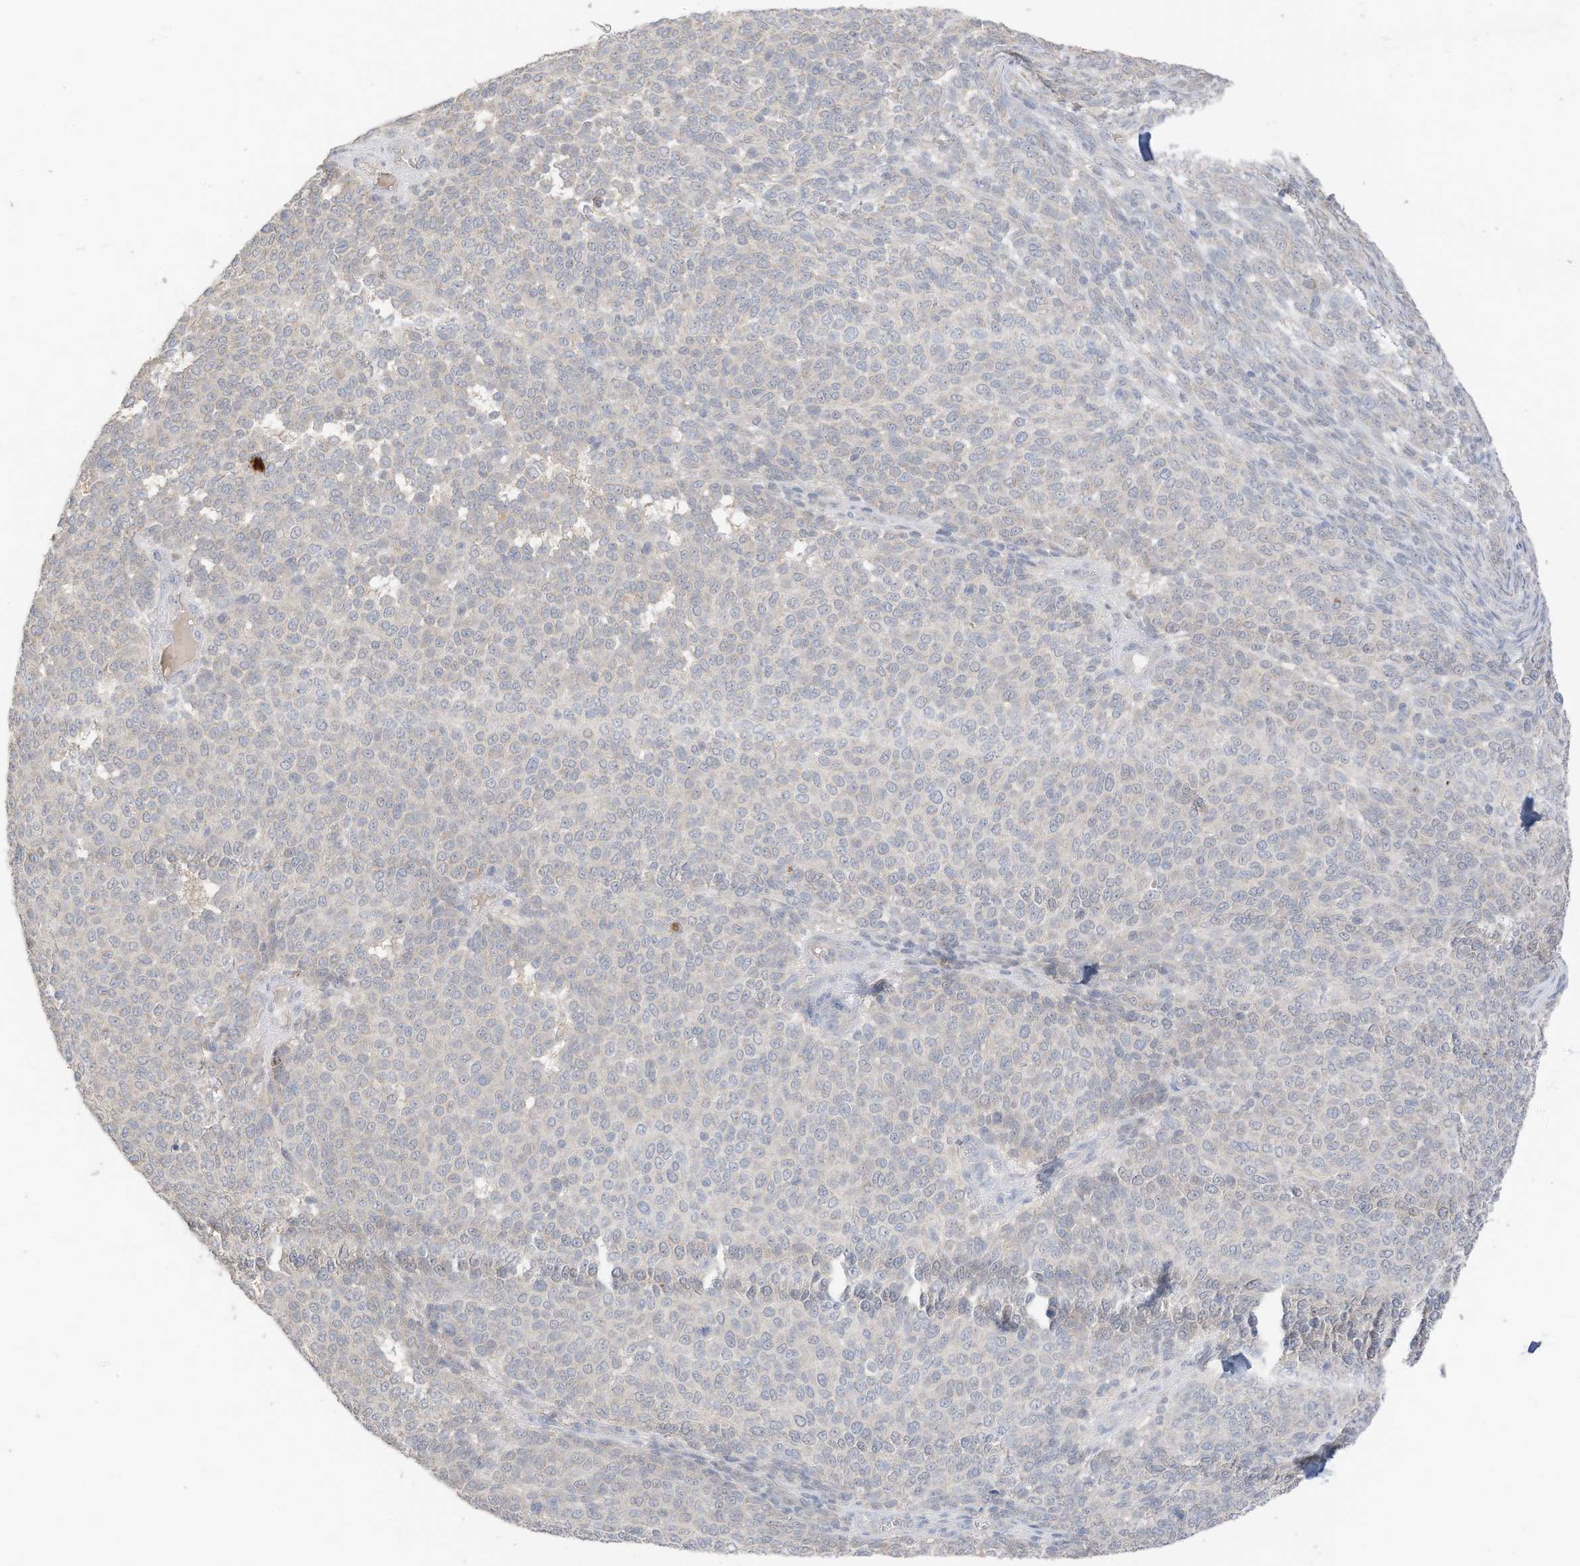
{"staining": {"intensity": "negative", "quantity": "none", "location": "none"}, "tissue": "melanoma", "cell_type": "Tumor cells", "image_type": "cancer", "snomed": [{"axis": "morphology", "description": "Malignant melanoma, NOS"}, {"axis": "topography", "description": "Skin"}], "caption": "The micrograph exhibits no significant staining in tumor cells of malignant melanoma.", "gene": "CAPN13", "patient": {"sex": "male", "age": 73}}